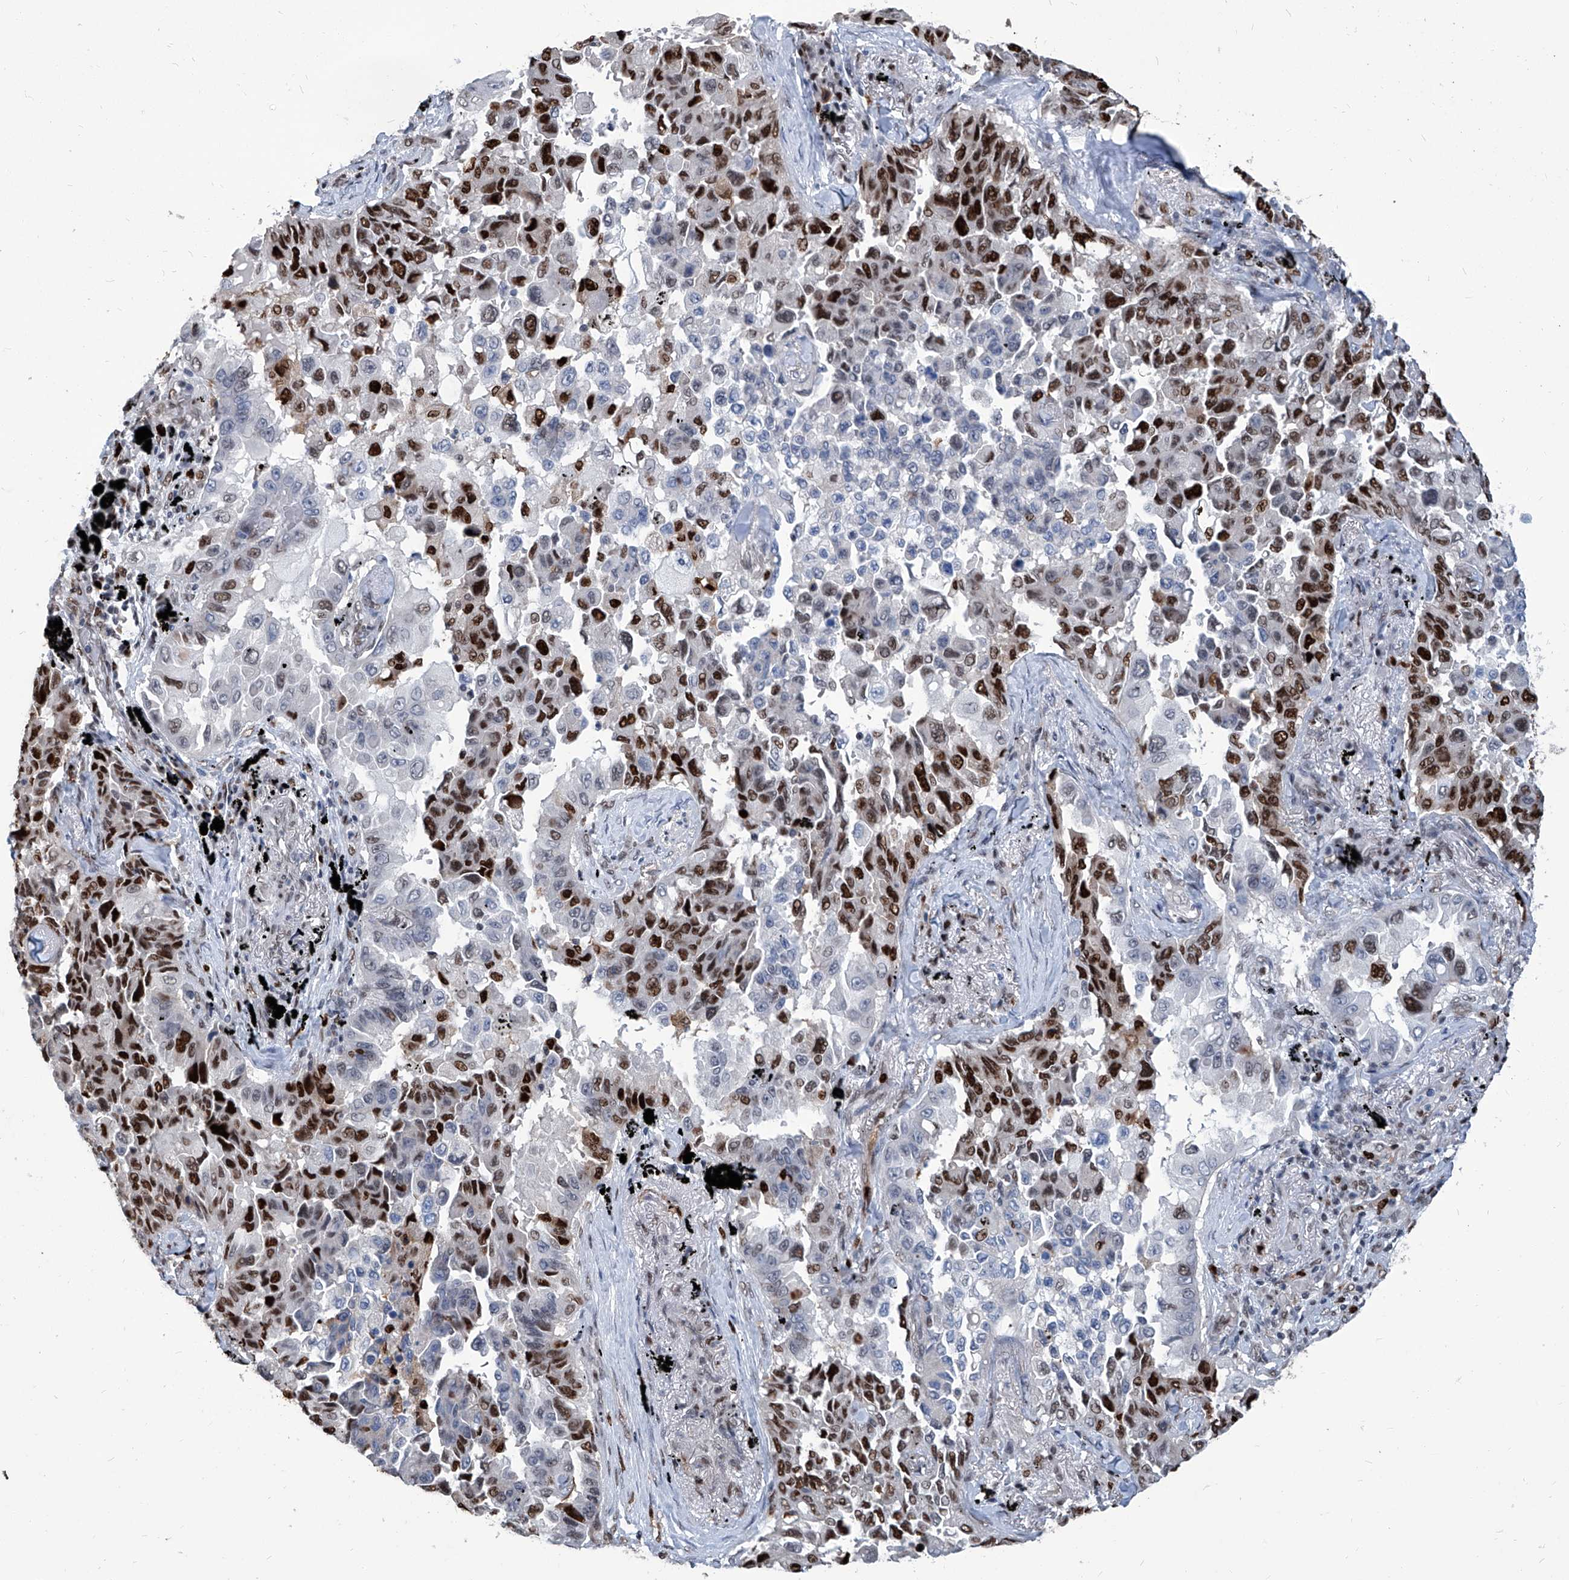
{"staining": {"intensity": "strong", "quantity": "<25%", "location": "nuclear"}, "tissue": "lung cancer", "cell_type": "Tumor cells", "image_type": "cancer", "snomed": [{"axis": "morphology", "description": "Adenocarcinoma, NOS"}, {"axis": "topography", "description": "Lung"}], "caption": "An image of human lung cancer stained for a protein demonstrates strong nuclear brown staining in tumor cells.", "gene": "PCNA", "patient": {"sex": "female", "age": 67}}